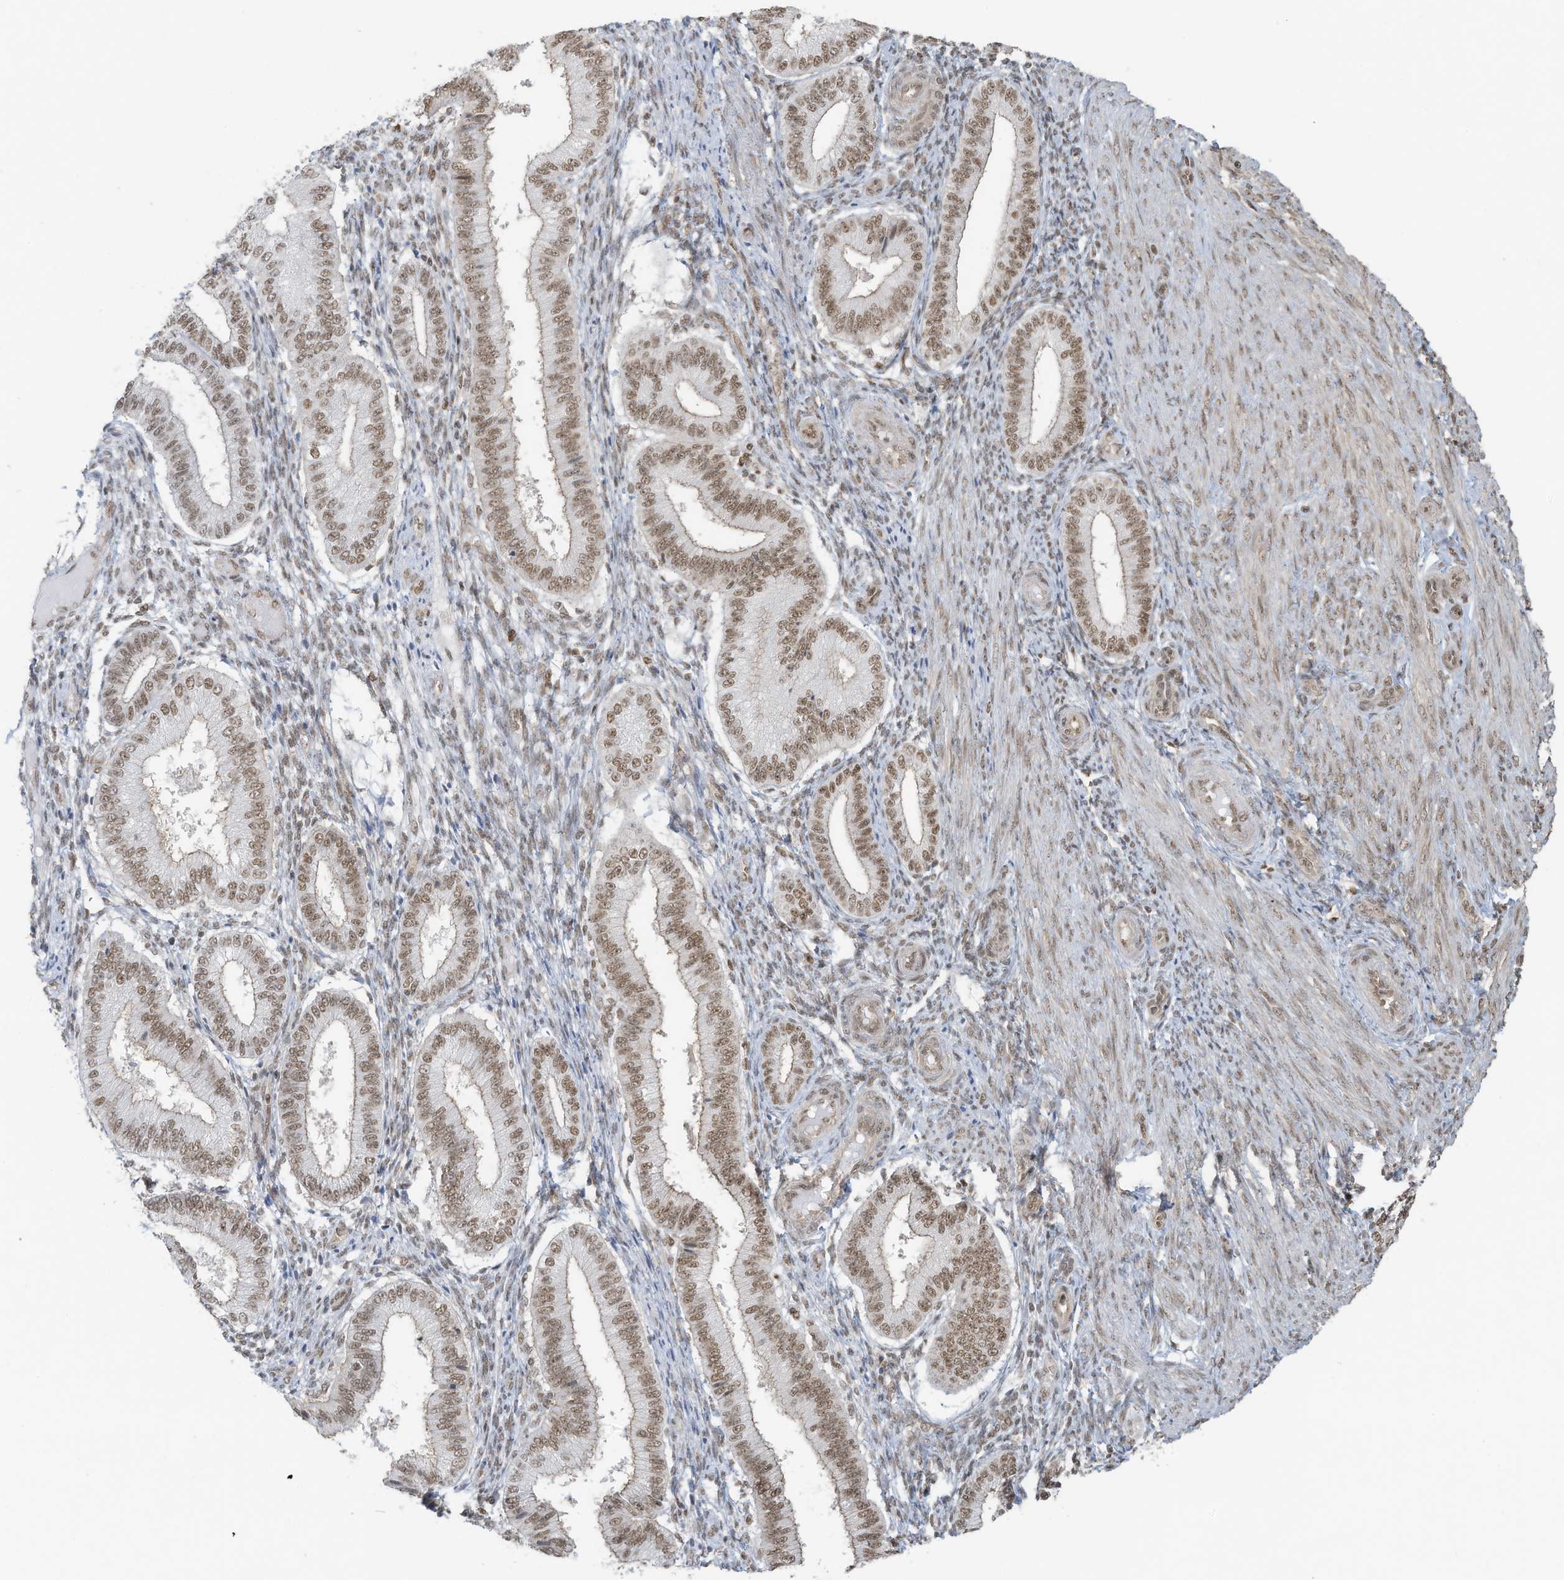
{"staining": {"intensity": "weak", "quantity": "25%-75%", "location": "nuclear"}, "tissue": "endometrium", "cell_type": "Cells in endometrial stroma", "image_type": "normal", "snomed": [{"axis": "morphology", "description": "Normal tissue, NOS"}, {"axis": "topography", "description": "Endometrium"}], "caption": "This photomicrograph displays immunohistochemistry (IHC) staining of normal endometrium, with low weak nuclear positivity in approximately 25%-75% of cells in endometrial stroma.", "gene": "DBR1", "patient": {"sex": "female", "age": 39}}